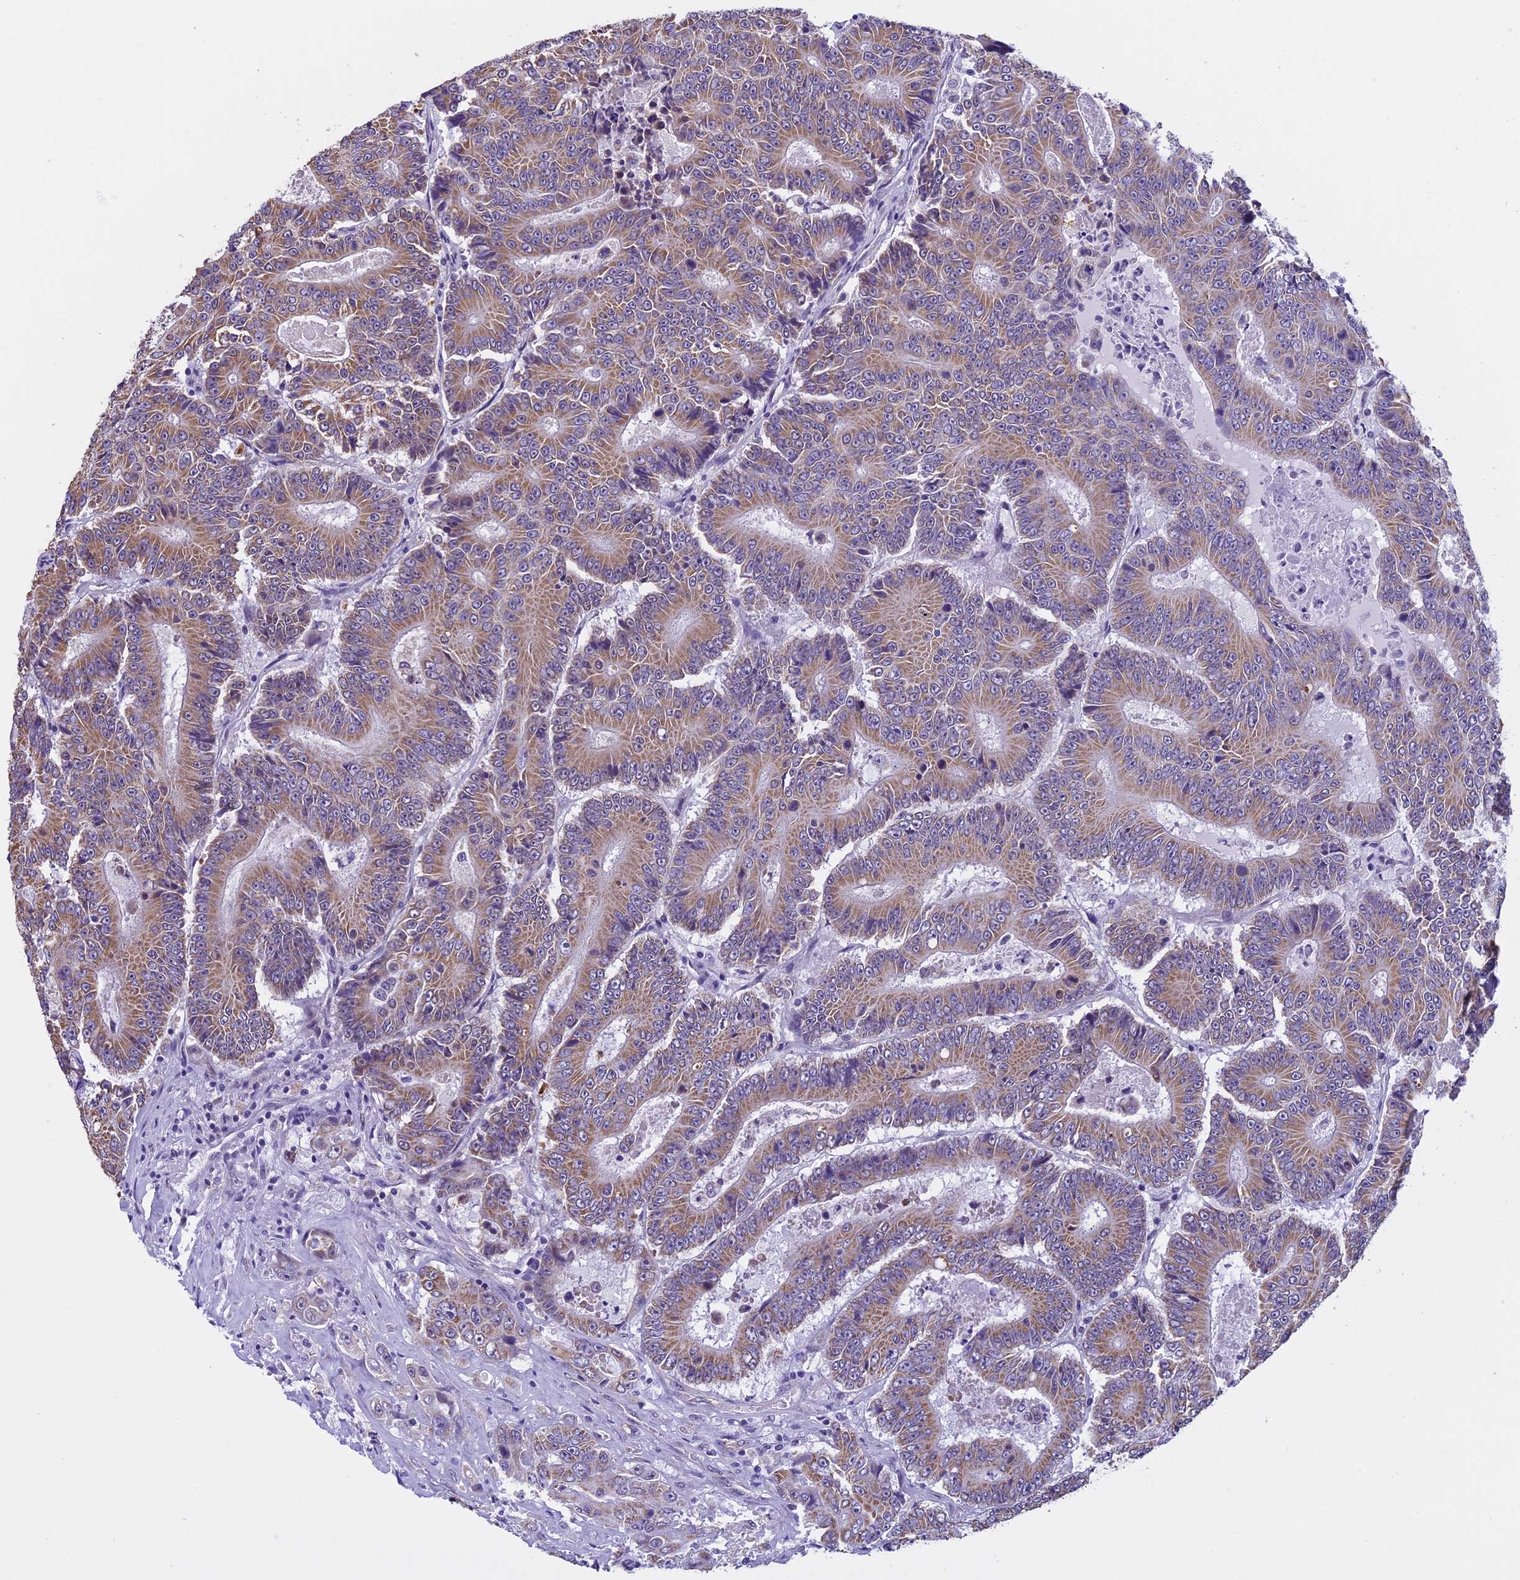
{"staining": {"intensity": "moderate", "quantity": ">75%", "location": "cytoplasmic/membranous"}, "tissue": "colorectal cancer", "cell_type": "Tumor cells", "image_type": "cancer", "snomed": [{"axis": "morphology", "description": "Adenocarcinoma, NOS"}, {"axis": "topography", "description": "Colon"}], "caption": "Moderate cytoplasmic/membranous protein expression is present in approximately >75% of tumor cells in colorectal adenocarcinoma. (brown staining indicates protein expression, while blue staining denotes nuclei).", "gene": "ZNF317", "patient": {"sex": "male", "age": 83}}